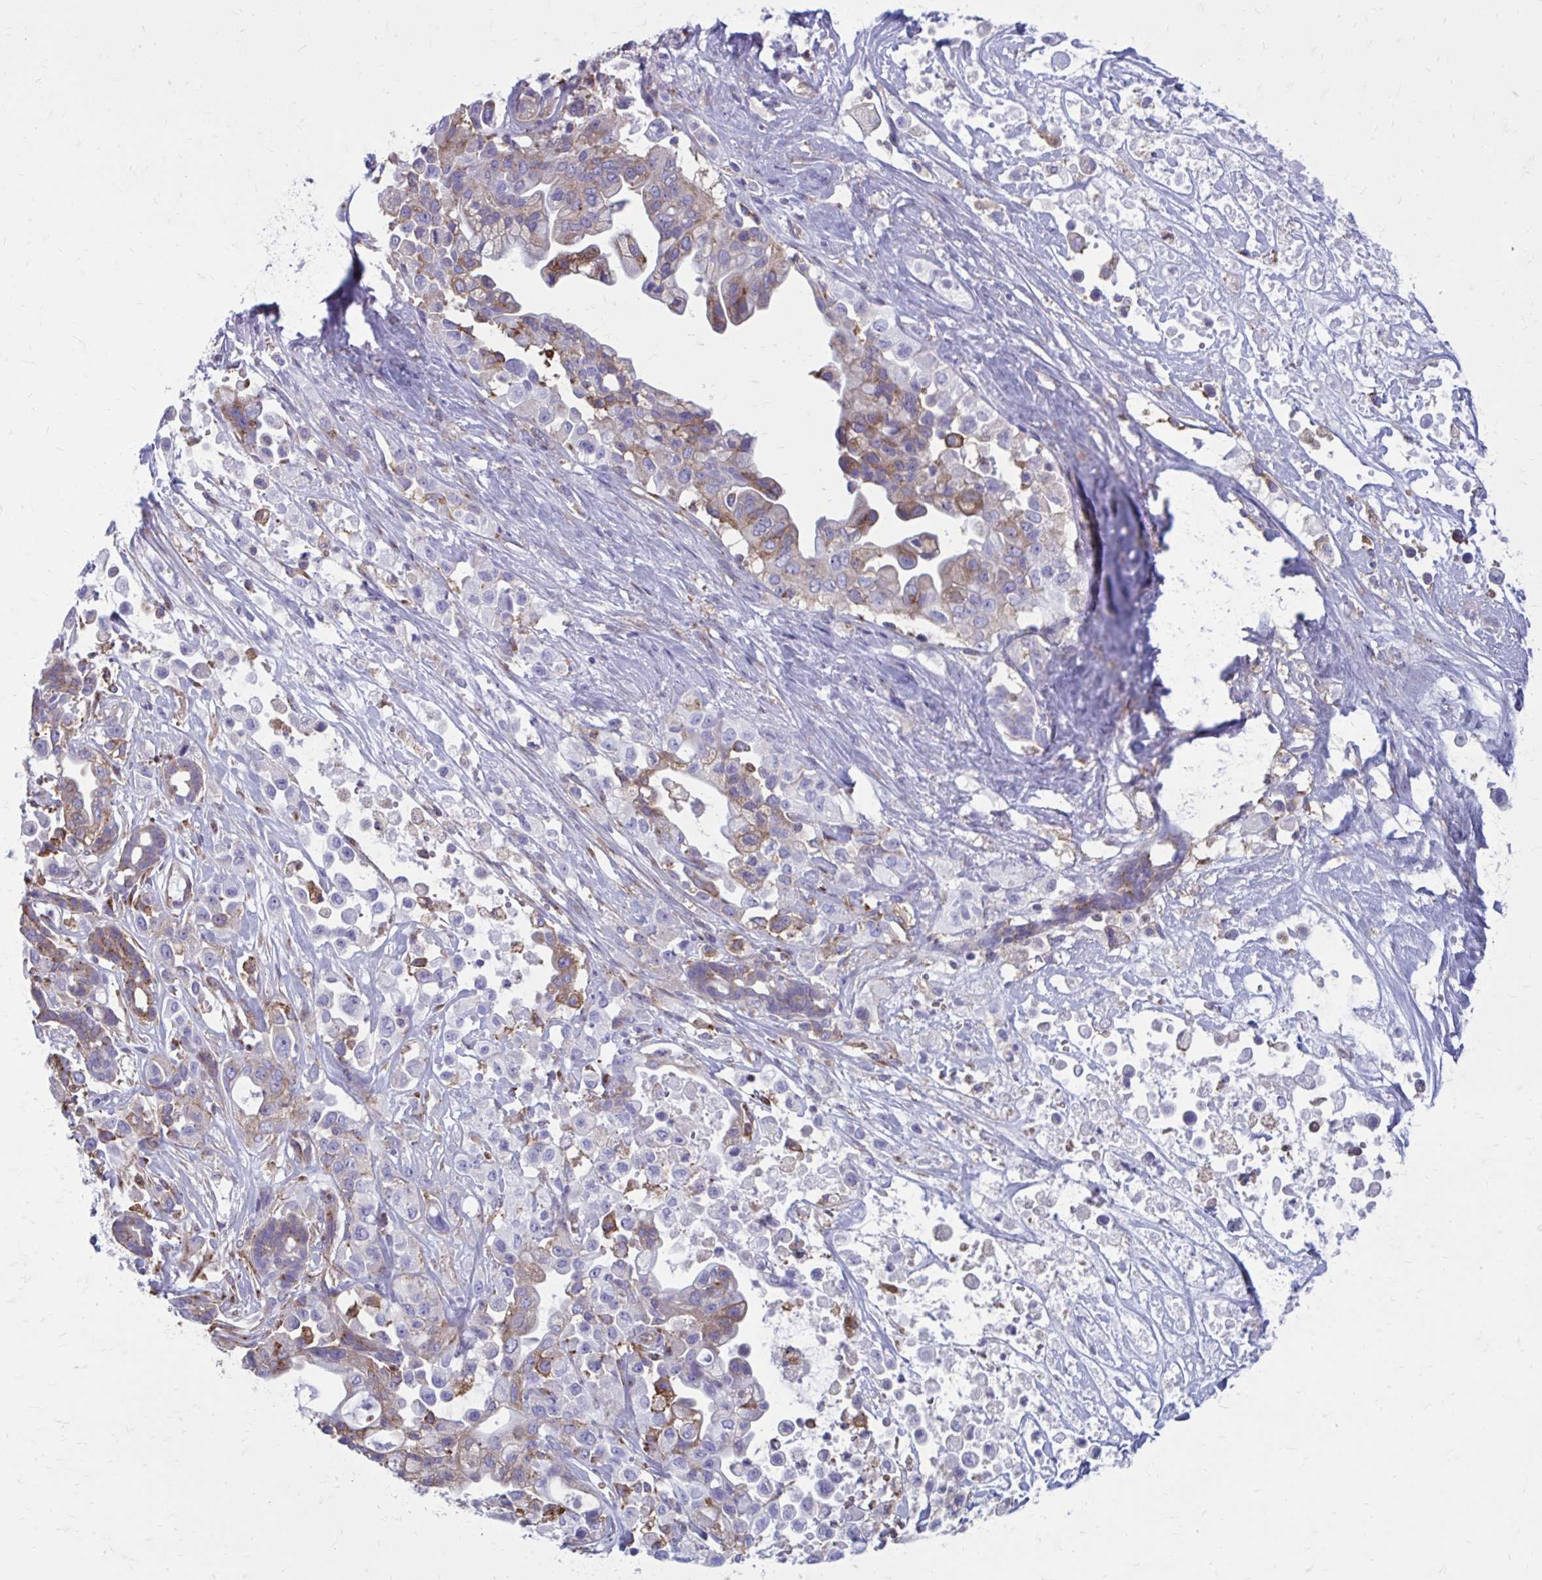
{"staining": {"intensity": "moderate", "quantity": "25%-75%", "location": "cytoplasmic/membranous"}, "tissue": "pancreatic cancer", "cell_type": "Tumor cells", "image_type": "cancer", "snomed": [{"axis": "morphology", "description": "Adenocarcinoma, NOS"}, {"axis": "topography", "description": "Pancreas"}], "caption": "This histopathology image shows immunohistochemistry staining of human pancreatic cancer, with medium moderate cytoplasmic/membranous positivity in about 25%-75% of tumor cells.", "gene": "CLTA", "patient": {"sex": "male", "age": 44}}